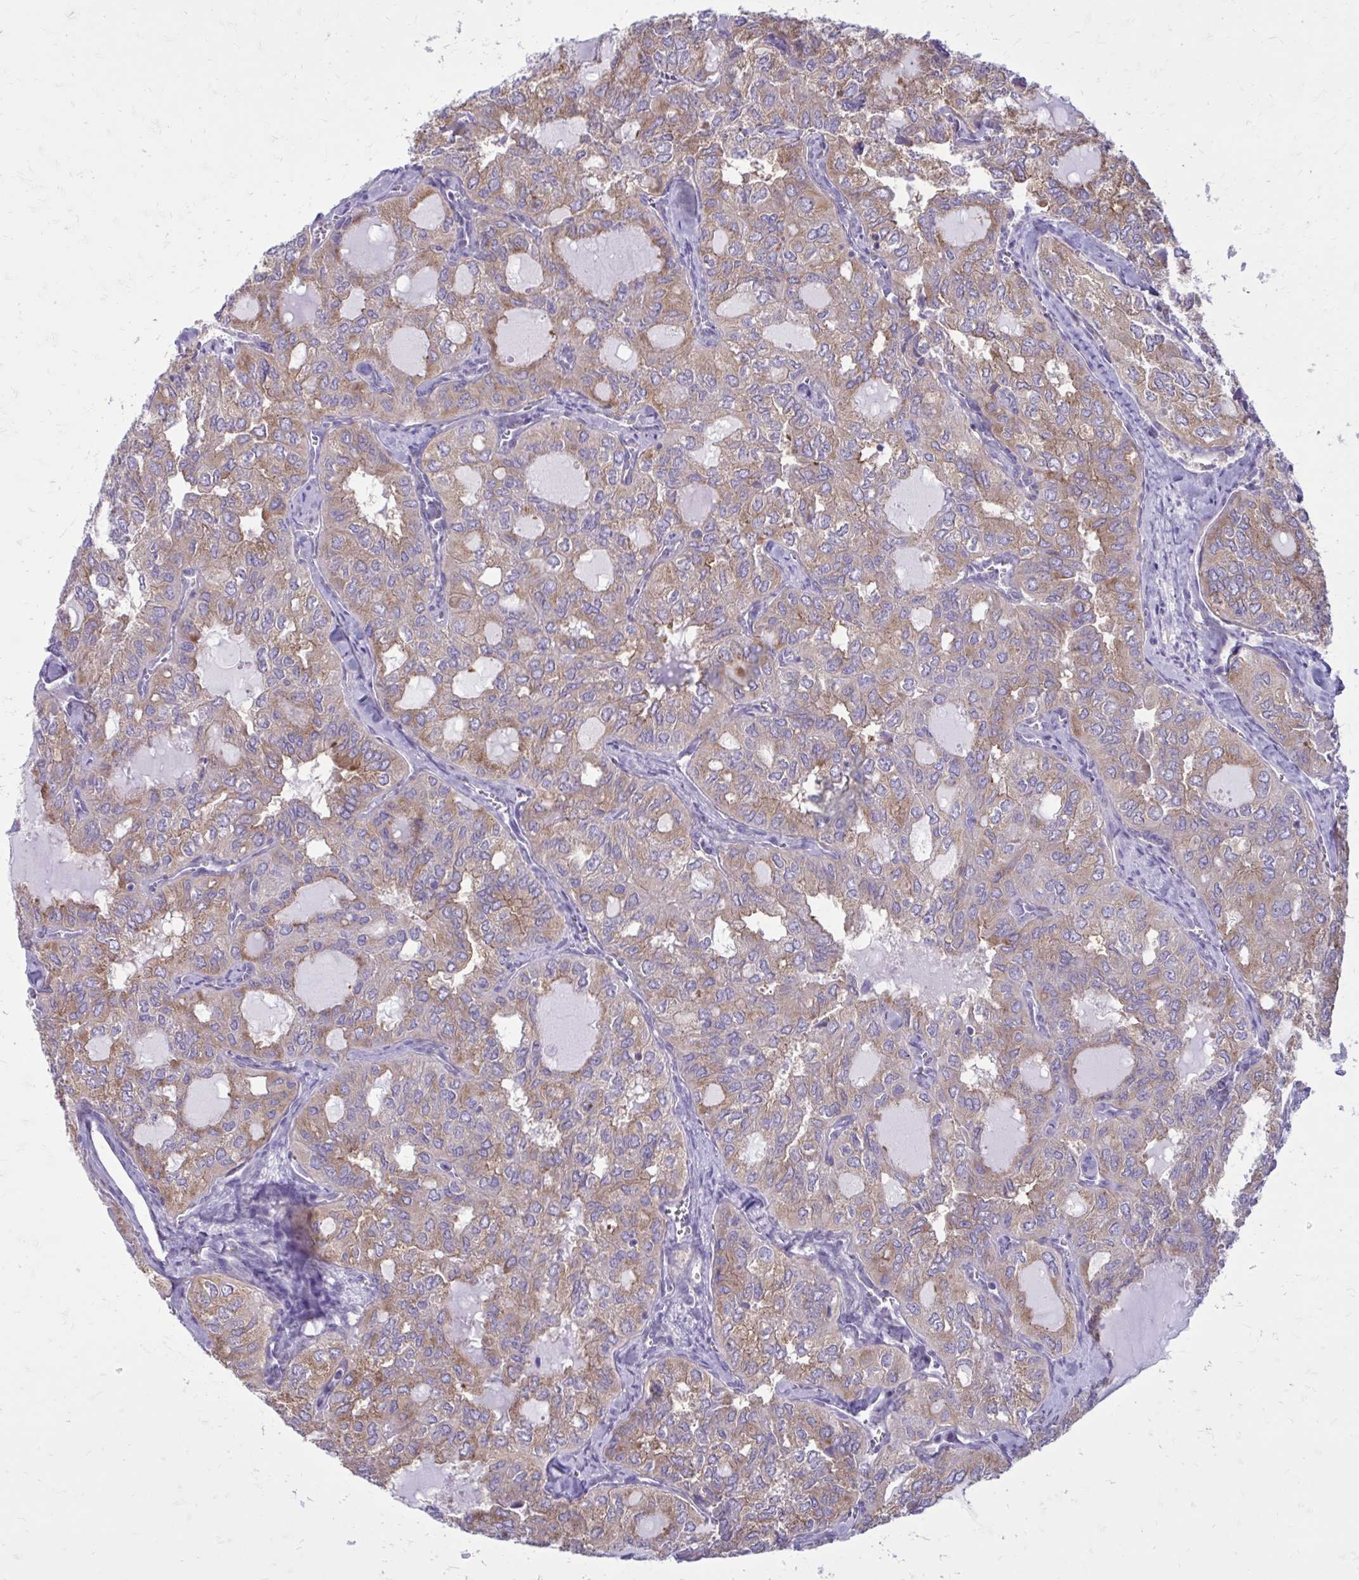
{"staining": {"intensity": "moderate", "quantity": ">75%", "location": "cytoplasmic/membranous"}, "tissue": "thyroid cancer", "cell_type": "Tumor cells", "image_type": "cancer", "snomed": [{"axis": "morphology", "description": "Follicular adenoma carcinoma, NOS"}, {"axis": "topography", "description": "Thyroid gland"}], "caption": "Brown immunohistochemical staining in follicular adenoma carcinoma (thyroid) exhibits moderate cytoplasmic/membranous positivity in about >75% of tumor cells.", "gene": "CLTA", "patient": {"sex": "male", "age": 75}}